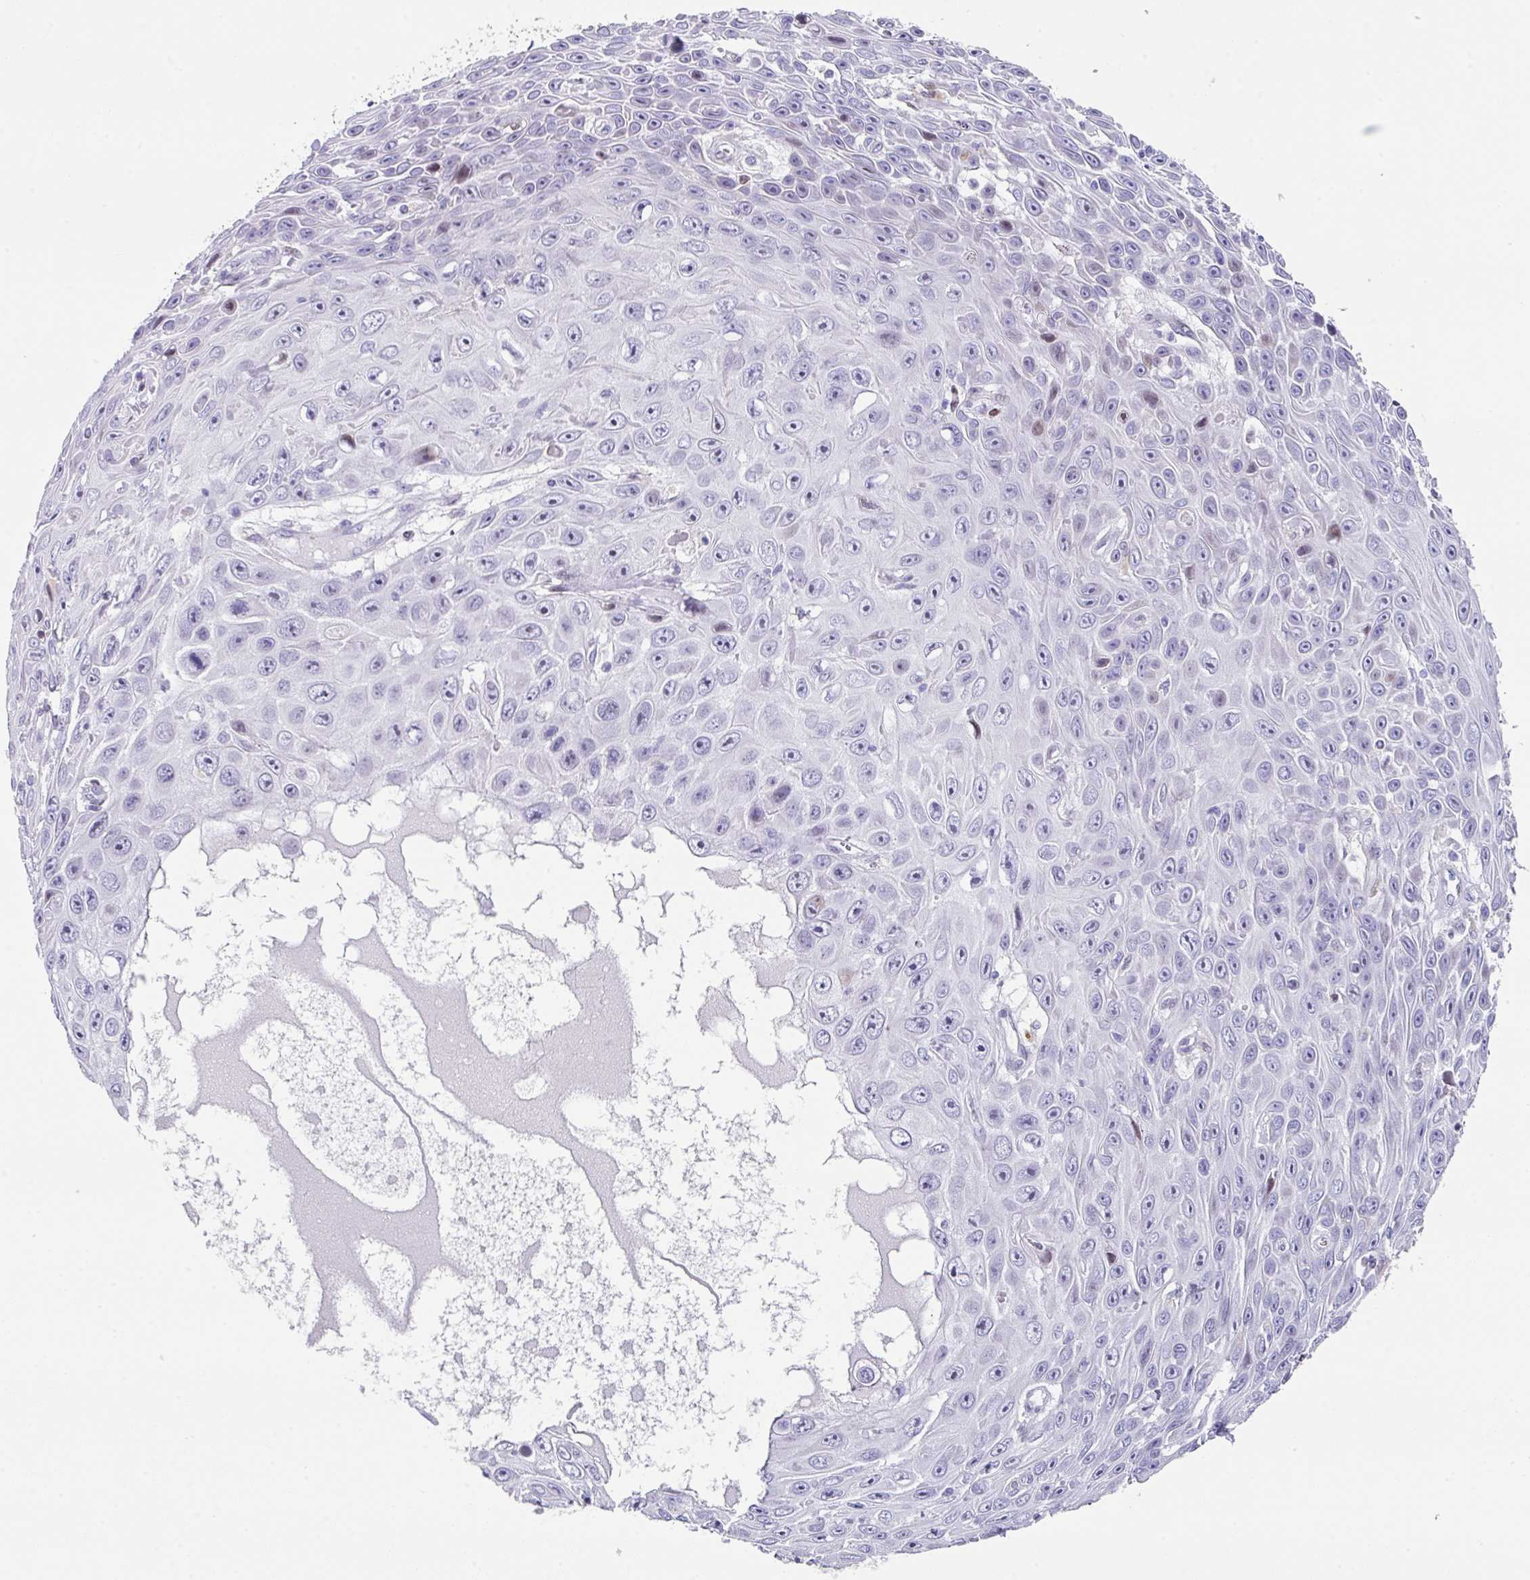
{"staining": {"intensity": "negative", "quantity": "none", "location": "none"}, "tissue": "skin cancer", "cell_type": "Tumor cells", "image_type": "cancer", "snomed": [{"axis": "morphology", "description": "Squamous cell carcinoma, NOS"}, {"axis": "topography", "description": "Skin"}], "caption": "Micrograph shows no significant protein positivity in tumor cells of squamous cell carcinoma (skin).", "gene": "TCF3", "patient": {"sex": "male", "age": 82}}